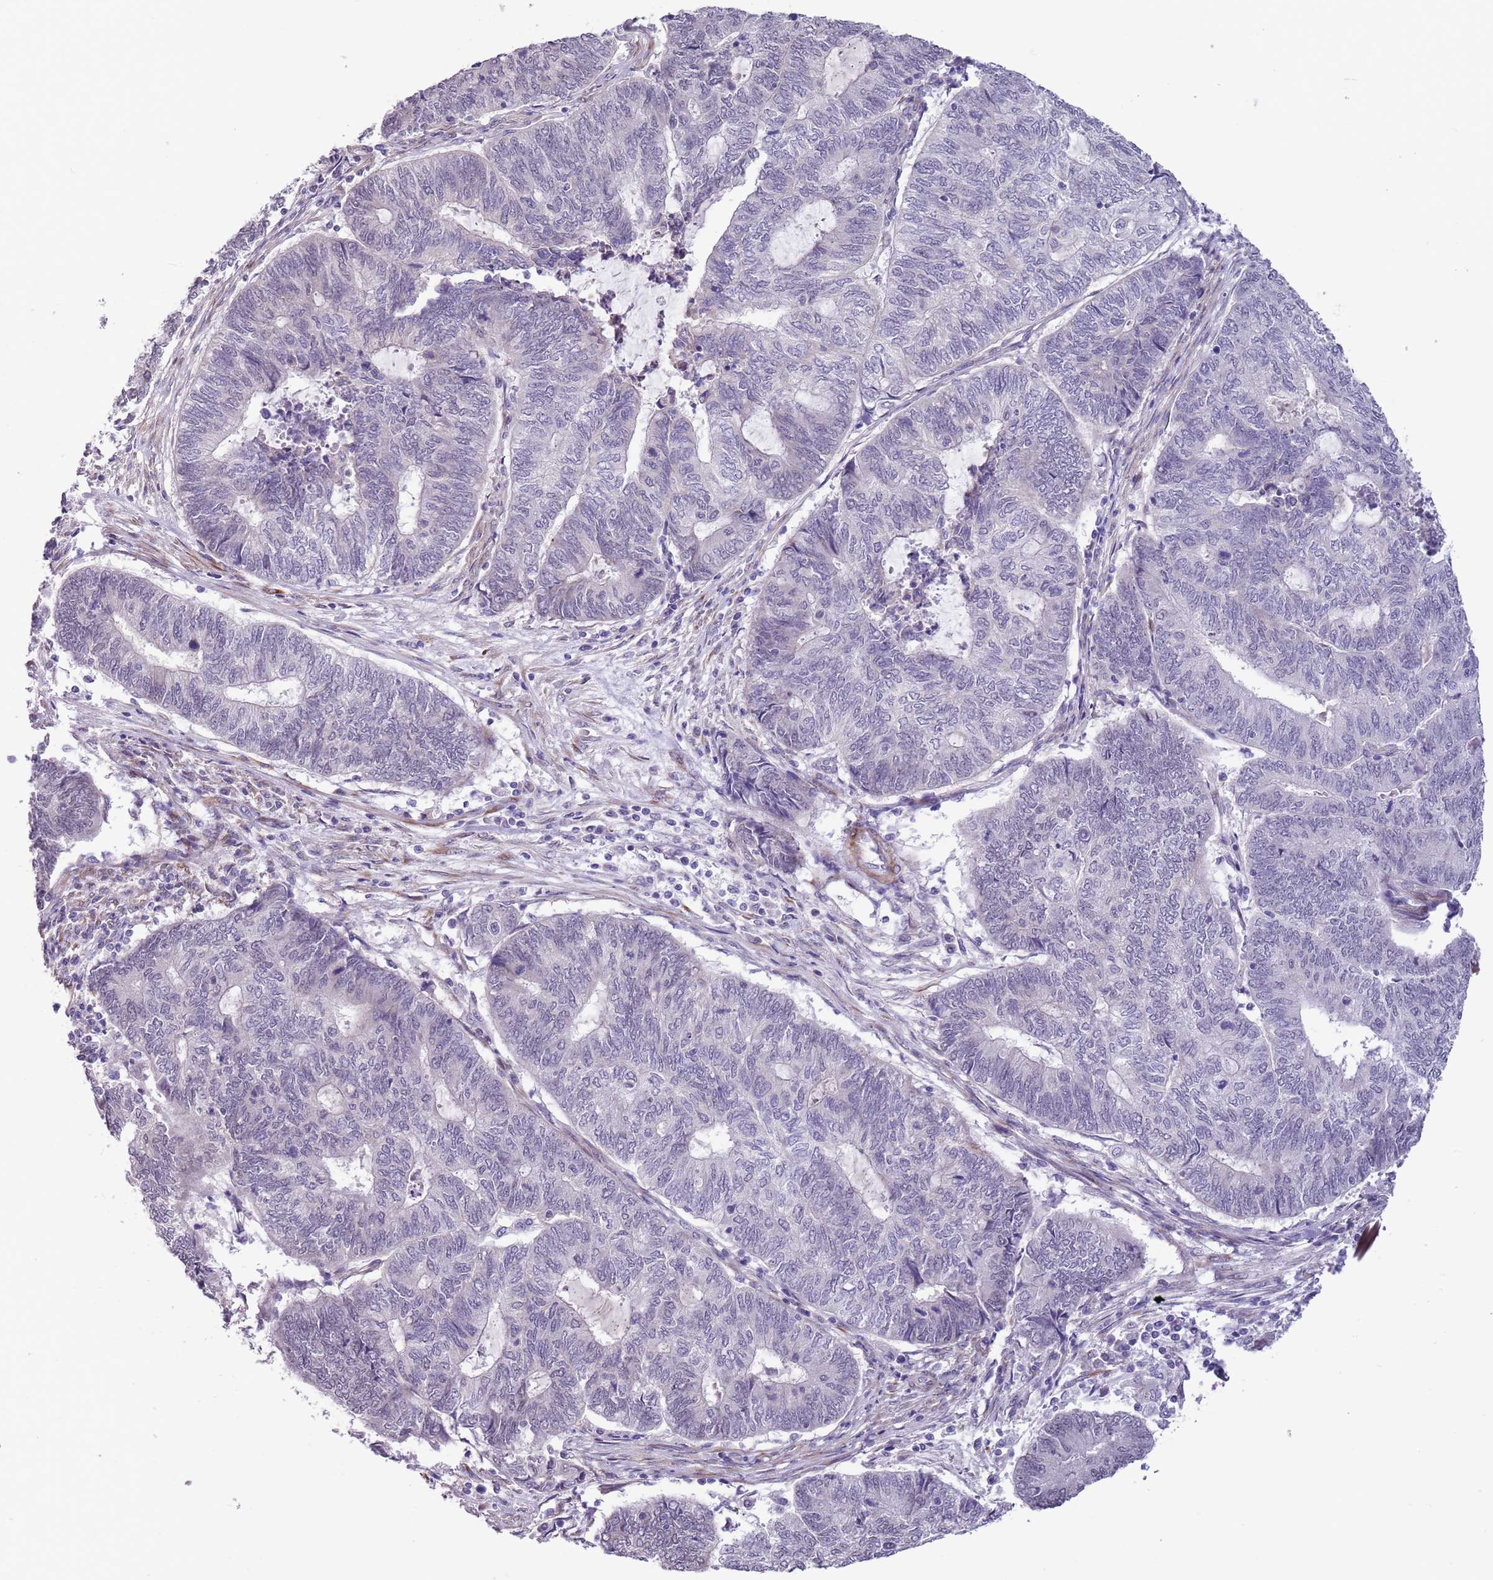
{"staining": {"intensity": "moderate", "quantity": "<25%", "location": "cytoplasmic/membranous"}, "tissue": "endometrial cancer", "cell_type": "Tumor cells", "image_type": "cancer", "snomed": [{"axis": "morphology", "description": "Adenocarcinoma, NOS"}, {"axis": "topography", "description": "Uterus"}, {"axis": "topography", "description": "Endometrium"}], "caption": "DAB (3,3'-diaminobenzidine) immunohistochemical staining of human adenocarcinoma (endometrial) reveals moderate cytoplasmic/membranous protein expression in about <25% of tumor cells.", "gene": "MRPL32", "patient": {"sex": "female", "age": 70}}